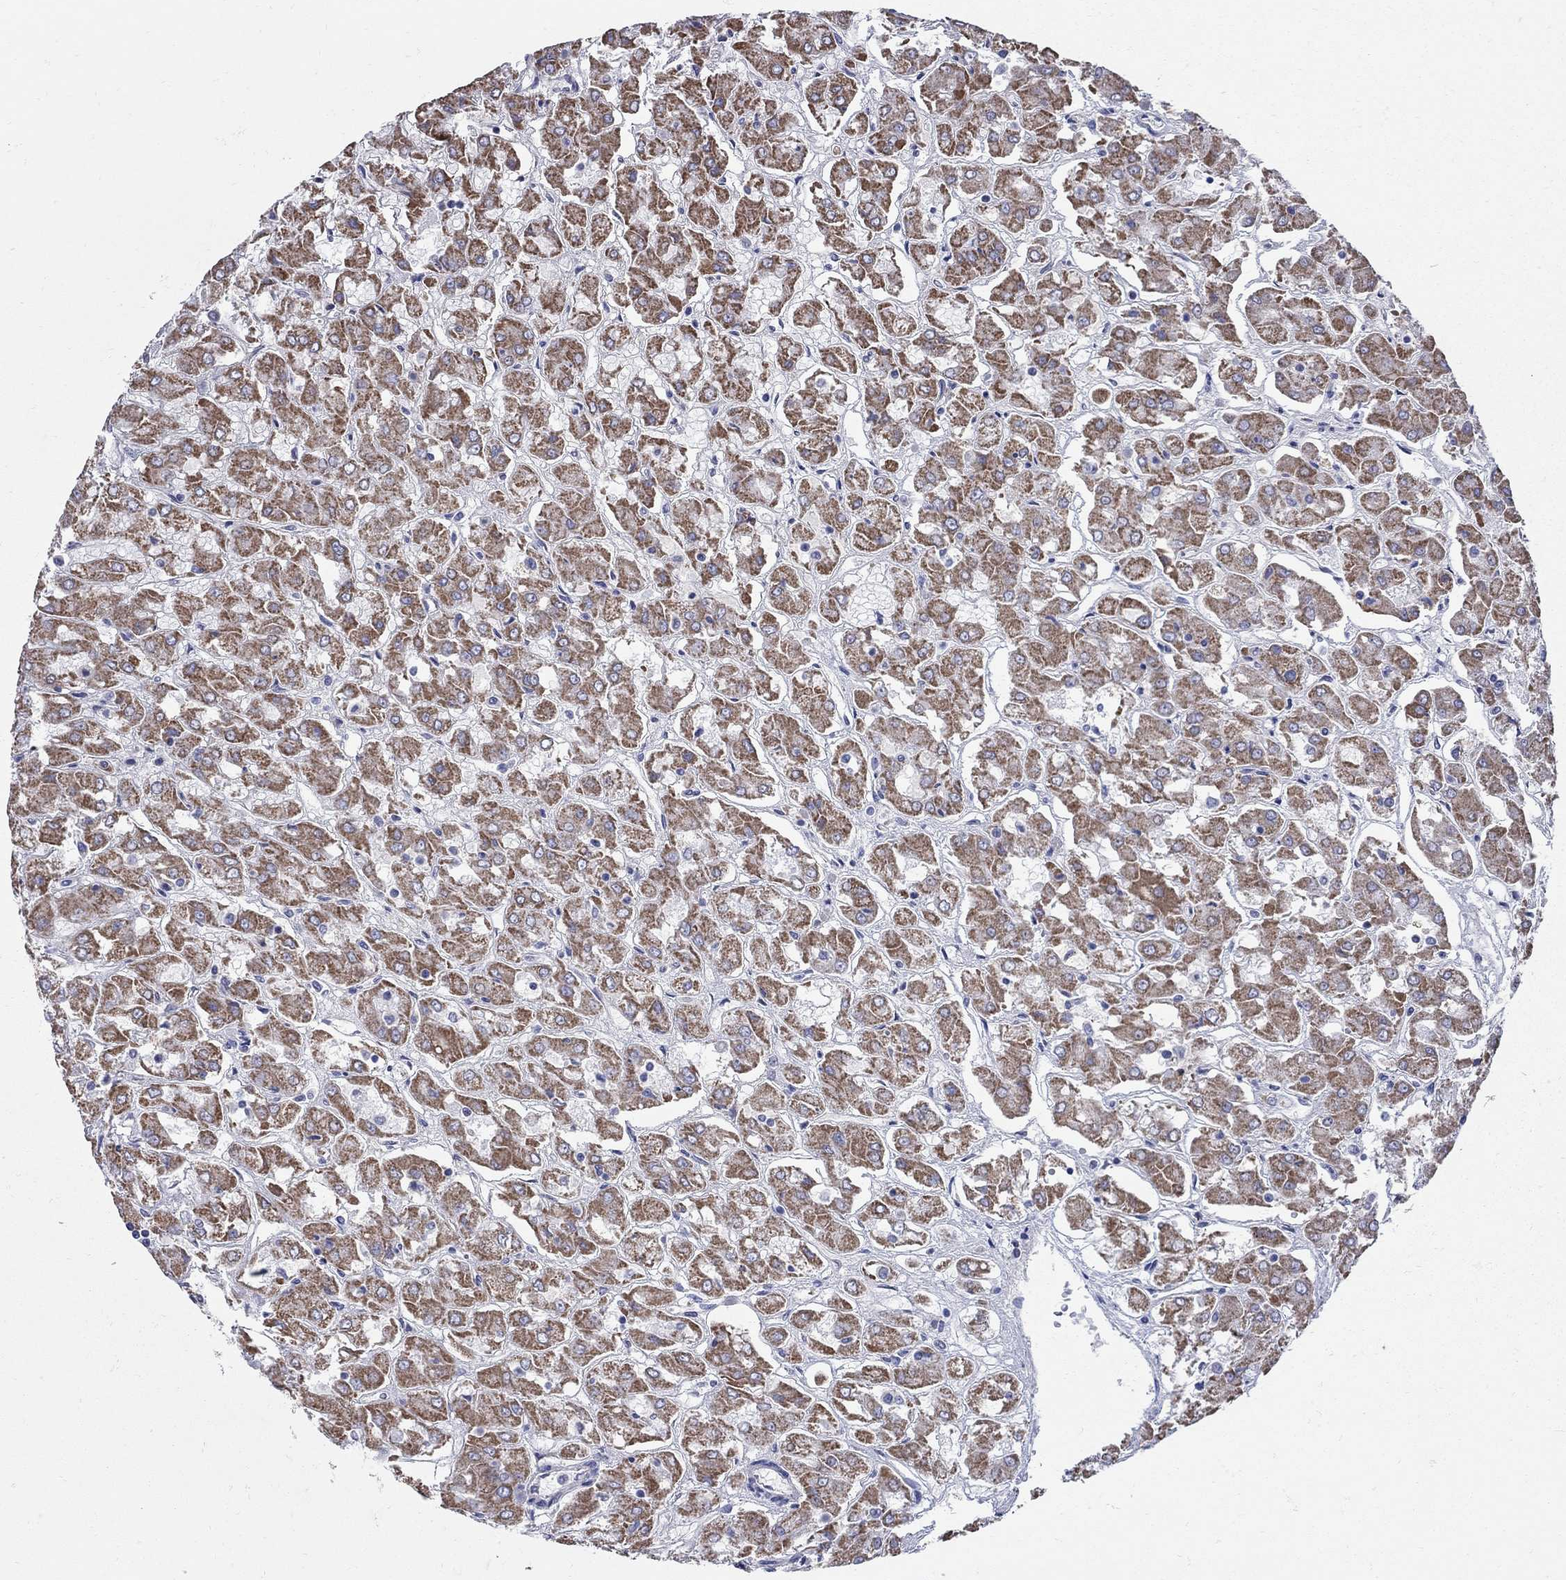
{"staining": {"intensity": "strong", "quantity": ">75%", "location": "cytoplasmic/membranous"}, "tissue": "renal cancer", "cell_type": "Tumor cells", "image_type": "cancer", "snomed": [{"axis": "morphology", "description": "Adenocarcinoma, NOS"}, {"axis": "topography", "description": "Kidney"}], "caption": "Tumor cells reveal high levels of strong cytoplasmic/membranous expression in approximately >75% of cells in human renal adenocarcinoma.", "gene": "PDZD3", "patient": {"sex": "male", "age": 72}}